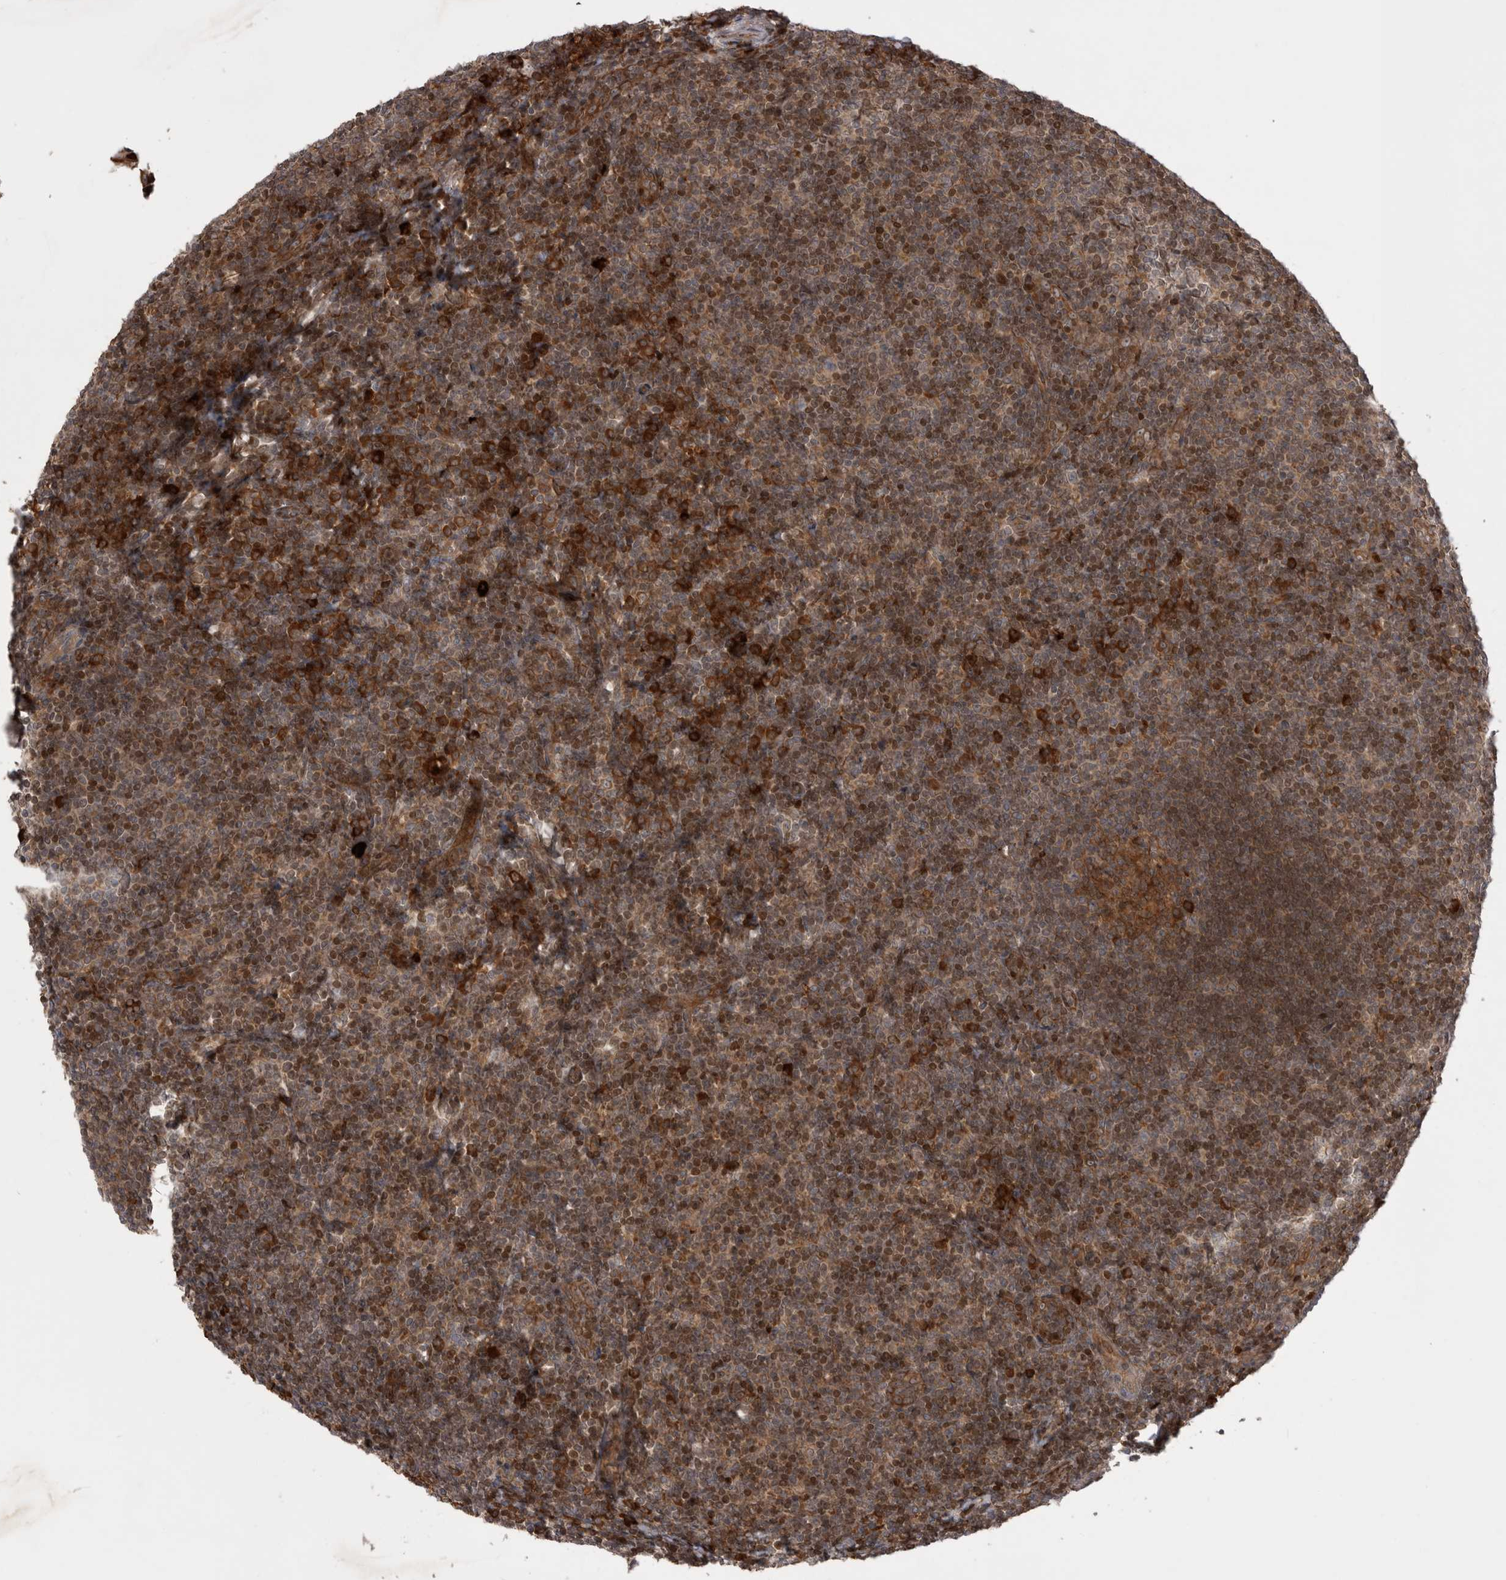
{"staining": {"intensity": "moderate", "quantity": ">75%", "location": "cytoplasmic/membranous"}, "tissue": "tonsil", "cell_type": "Germinal center cells", "image_type": "normal", "snomed": [{"axis": "morphology", "description": "Normal tissue, NOS"}, {"axis": "topography", "description": "Tonsil"}], "caption": "Unremarkable tonsil was stained to show a protein in brown. There is medium levels of moderate cytoplasmic/membranous staining in approximately >75% of germinal center cells. (Stains: DAB in brown, nuclei in blue, Microscopy: brightfield microscopy at high magnification).", "gene": "RAB3GAP2", "patient": {"sex": "male", "age": 37}}